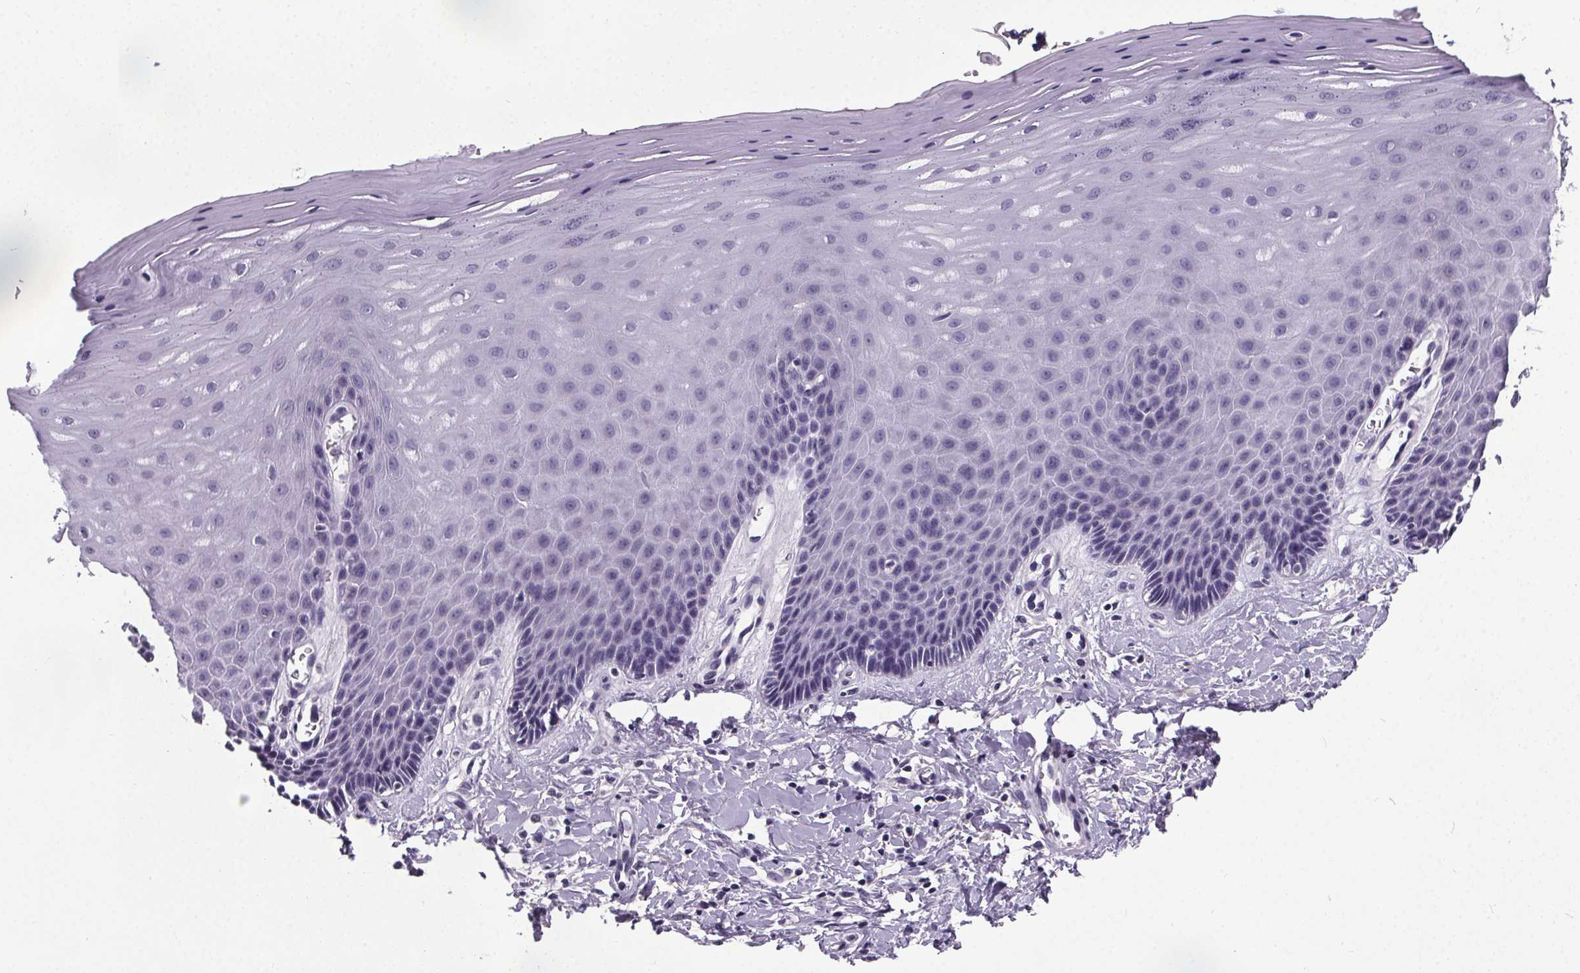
{"staining": {"intensity": "negative", "quantity": "none", "location": "none"}, "tissue": "vagina", "cell_type": "Squamous epithelial cells", "image_type": "normal", "snomed": [{"axis": "morphology", "description": "Normal tissue, NOS"}, {"axis": "topography", "description": "Vagina"}], "caption": "Immunohistochemistry image of unremarkable human vagina stained for a protein (brown), which reveals no expression in squamous epithelial cells.", "gene": "NKX6", "patient": {"sex": "female", "age": 83}}